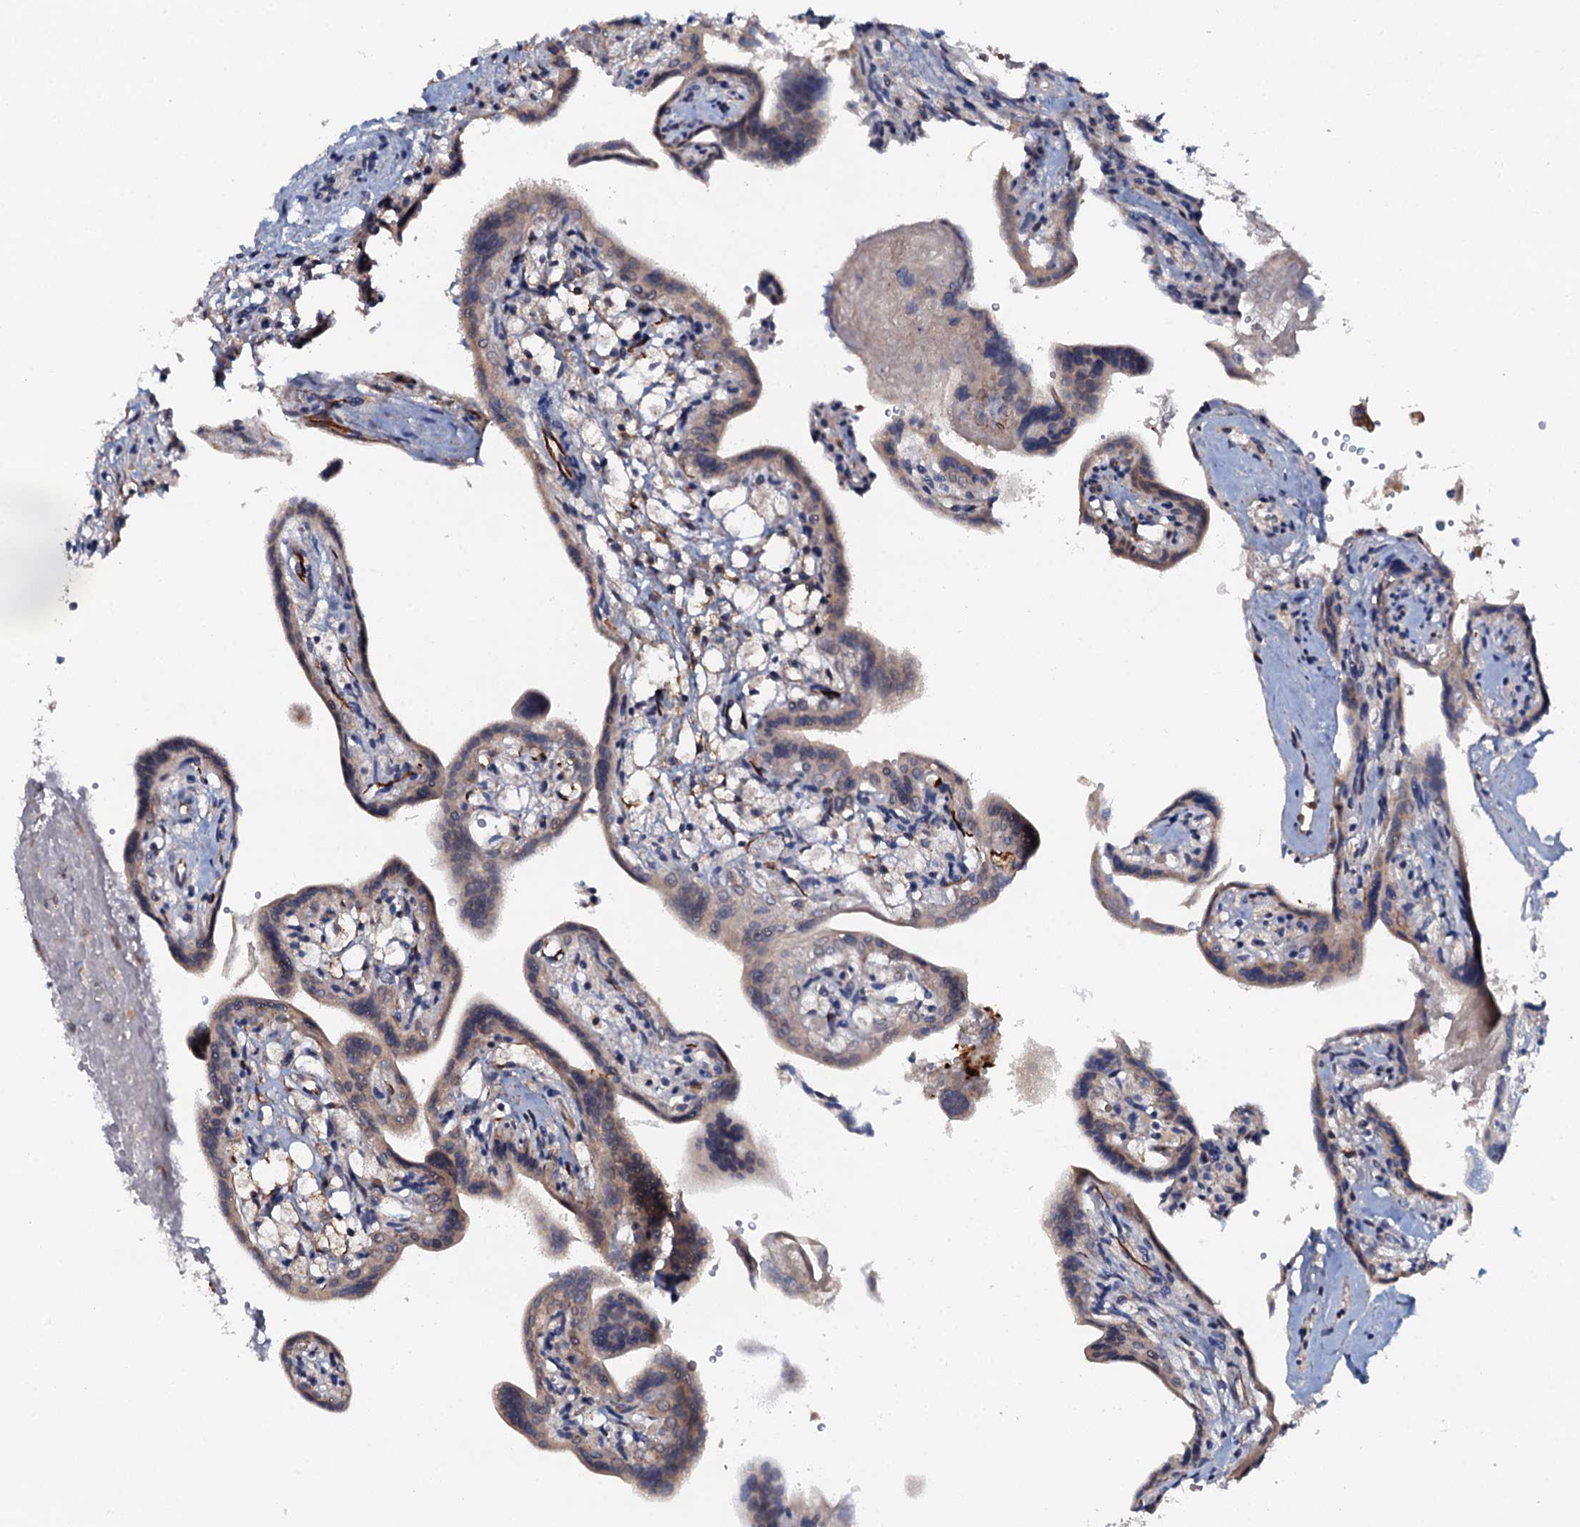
{"staining": {"intensity": "strong", "quantity": "25%-75%", "location": "cytoplasmic/membranous,nuclear"}, "tissue": "placenta", "cell_type": "Trophoblastic cells", "image_type": "normal", "snomed": [{"axis": "morphology", "description": "Normal tissue, NOS"}, {"axis": "topography", "description": "Placenta"}], "caption": "Immunohistochemistry (IHC) photomicrograph of normal placenta: placenta stained using immunohistochemistry exhibits high levels of strong protein expression localized specifically in the cytoplasmic/membranous,nuclear of trophoblastic cells, appearing as a cytoplasmic/membranous,nuclear brown color.", "gene": "SNTA1", "patient": {"sex": "female", "age": 37}}